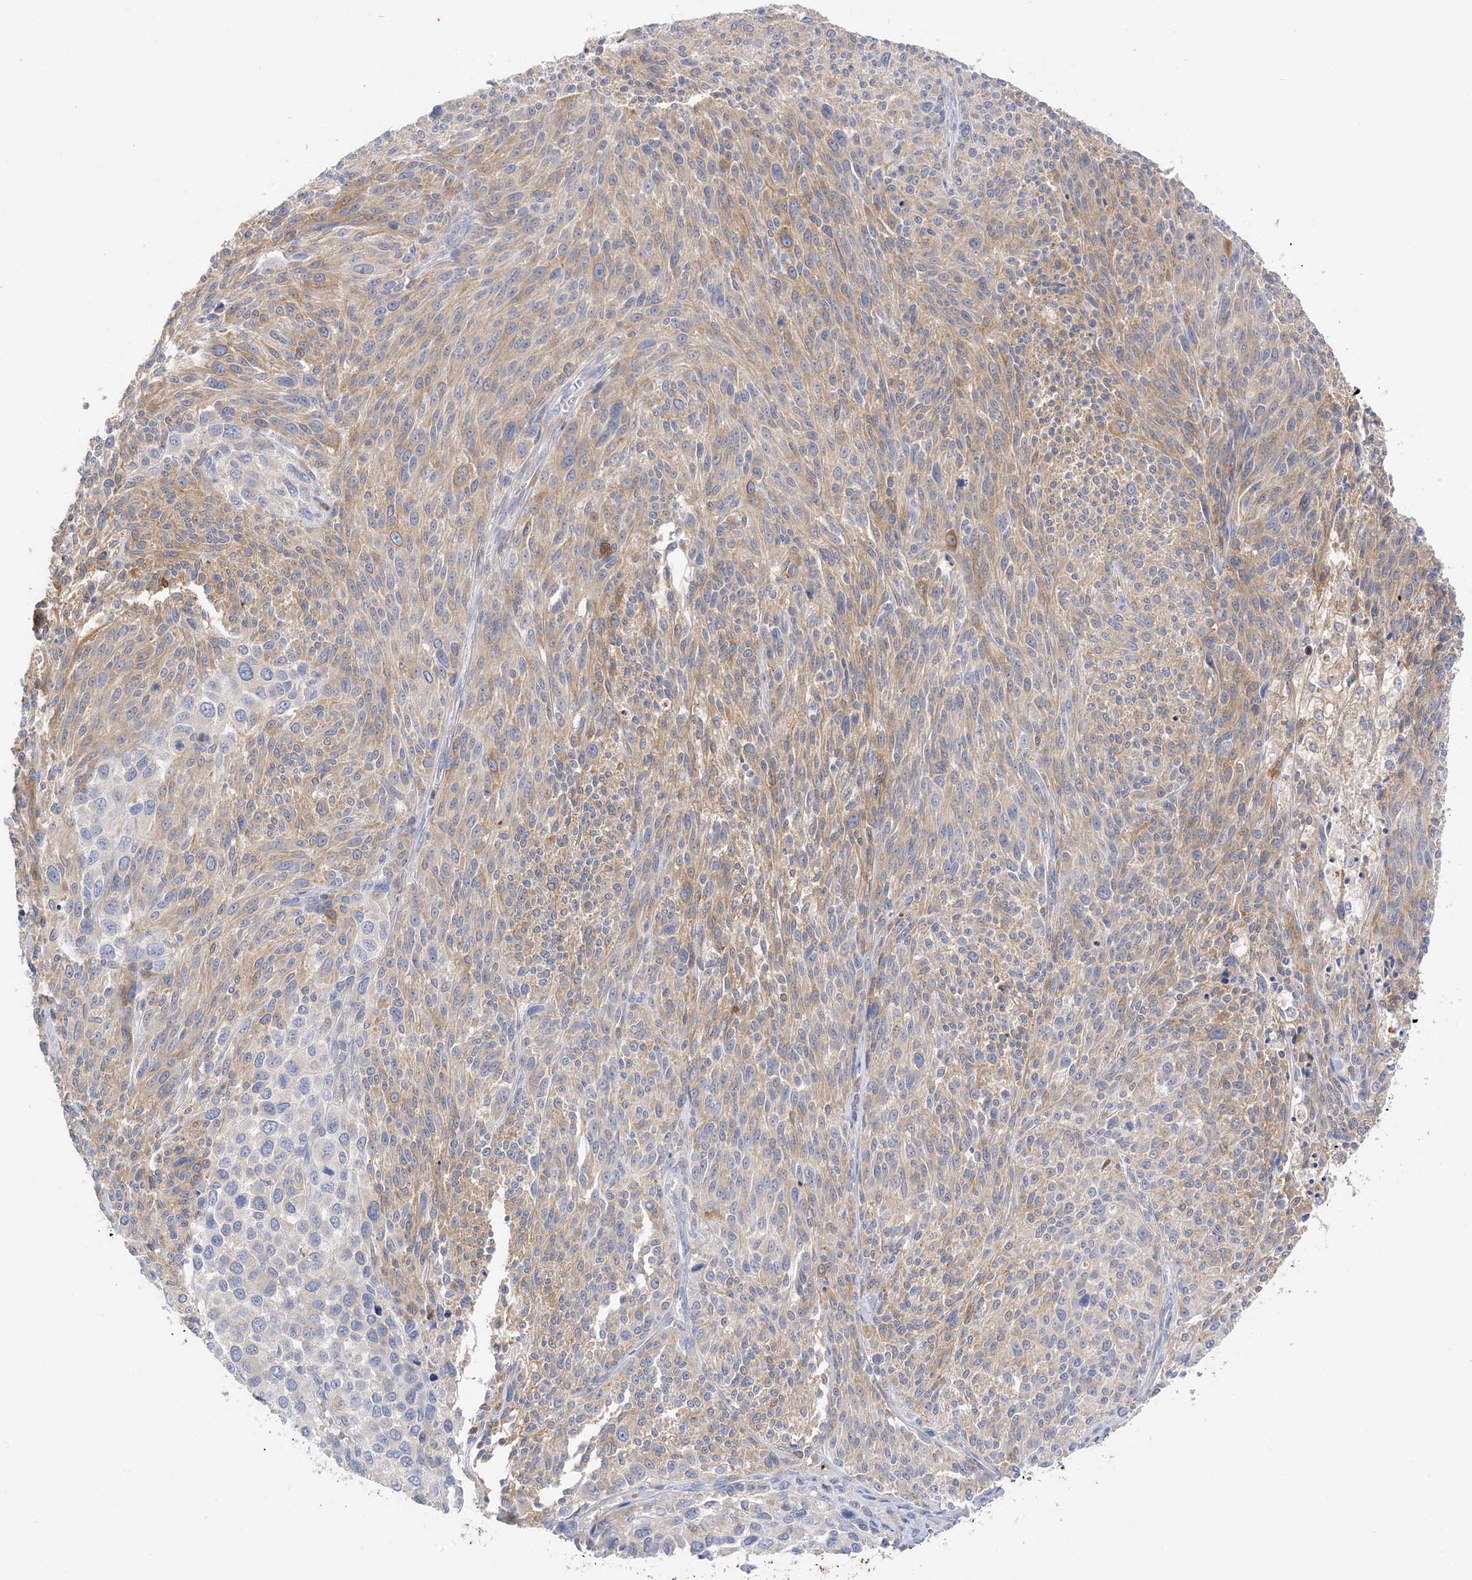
{"staining": {"intensity": "weak", "quantity": ">75%", "location": "cytoplasmic/membranous"}, "tissue": "melanoma", "cell_type": "Tumor cells", "image_type": "cancer", "snomed": [{"axis": "morphology", "description": "Malignant melanoma, NOS"}, {"axis": "topography", "description": "Skin of trunk"}], "caption": "Protein positivity by immunohistochemistry displays weak cytoplasmic/membranous staining in about >75% of tumor cells in melanoma. Immunohistochemistry stains the protein of interest in brown and the nuclei are stained blue.", "gene": "ARV1", "patient": {"sex": "male", "age": 71}}